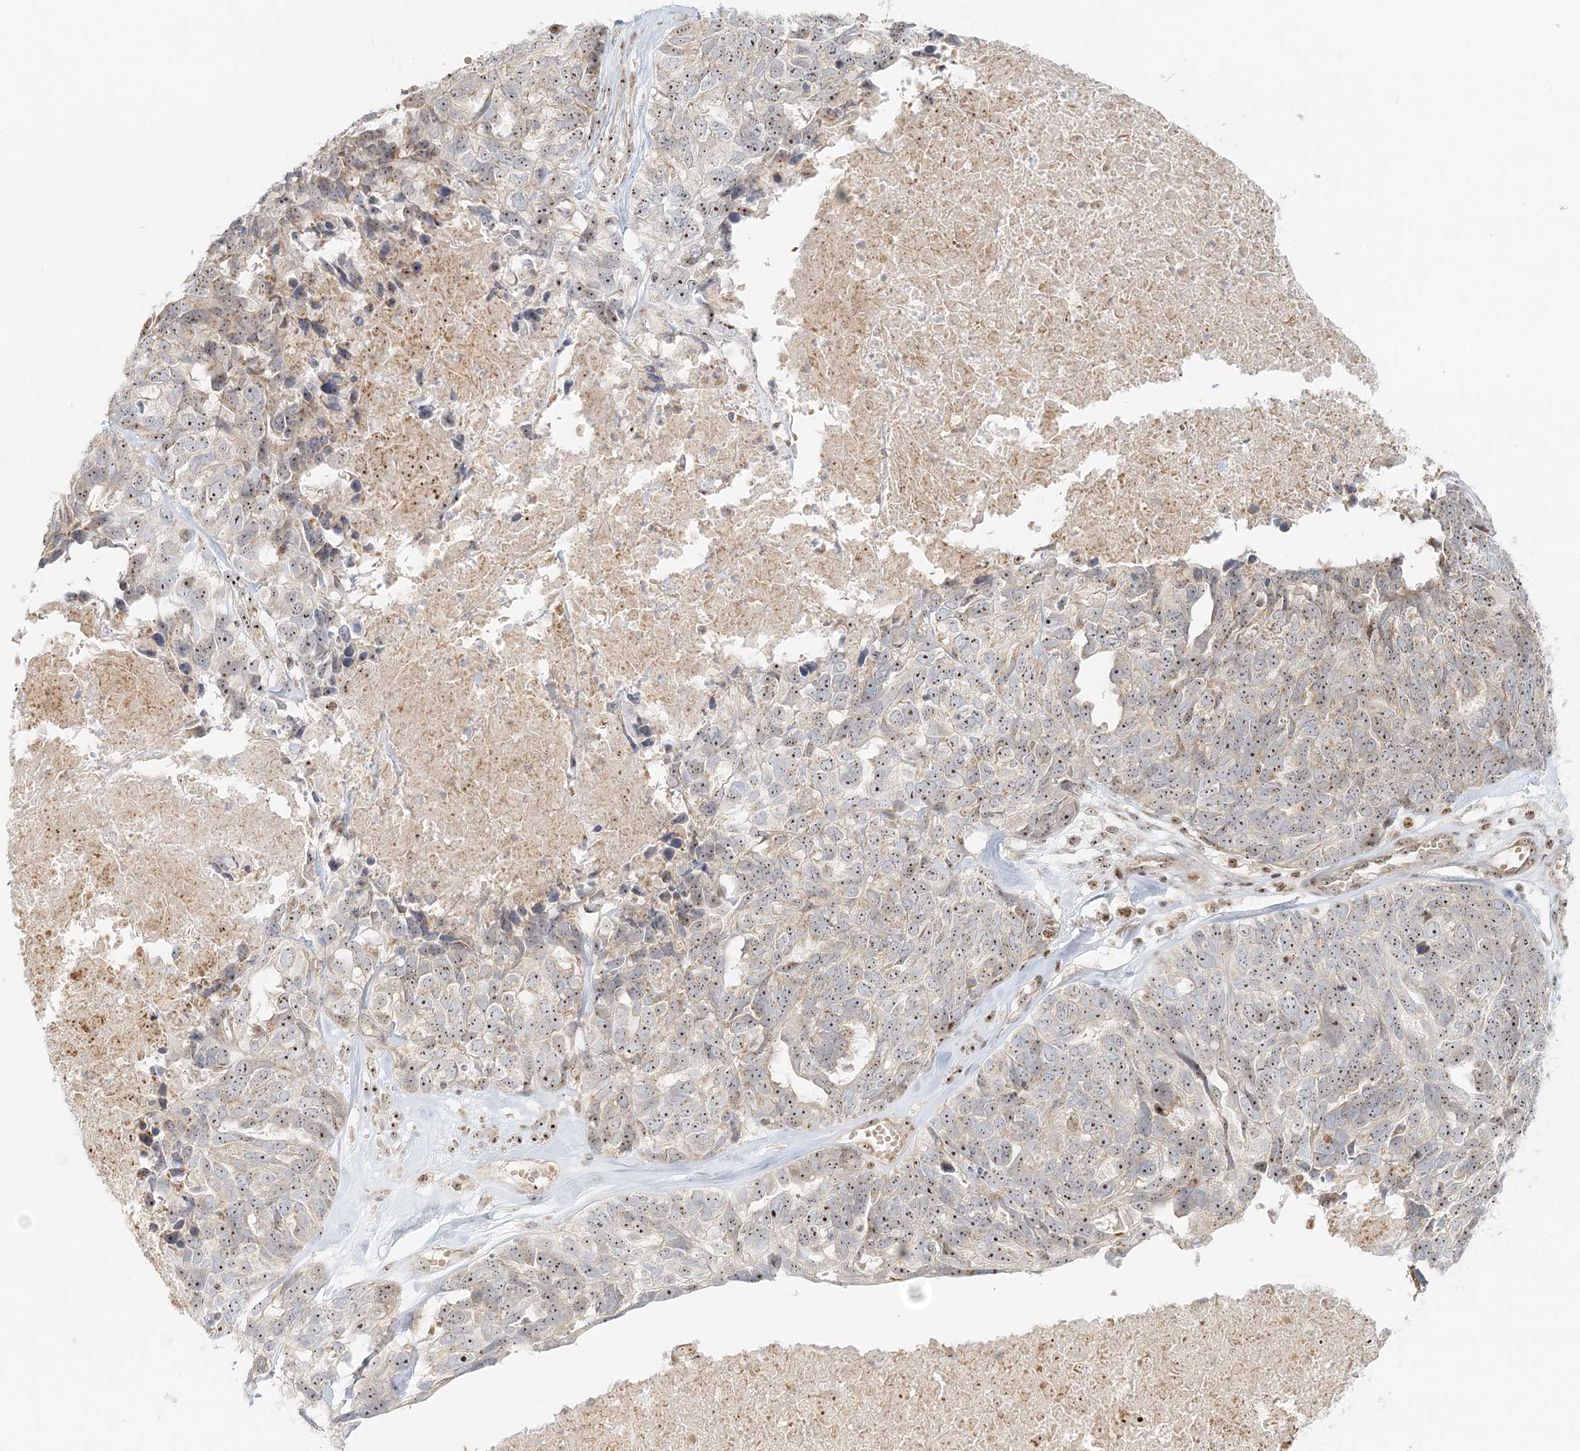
{"staining": {"intensity": "weak", "quantity": ">75%", "location": "nuclear"}, "tissue": "ovarian cancer", "cell_type": "Tumor cells", "image_type": "cancer", "snomed": [{"axis": "morphology", "description": "Cystadenocarcinoma, serous, NOS"}, {"axis": "topography", "description": "Ovary"}], "caption": "Approximately >75% of tumor cells in human serous cystadenocarcinoma (ovarian) demonstrate weak nuclear protein expression as visualized by brown immunohistochemical staining.", "gene": "UBE2F", "patient": {"sex": "female", "age": 79}}